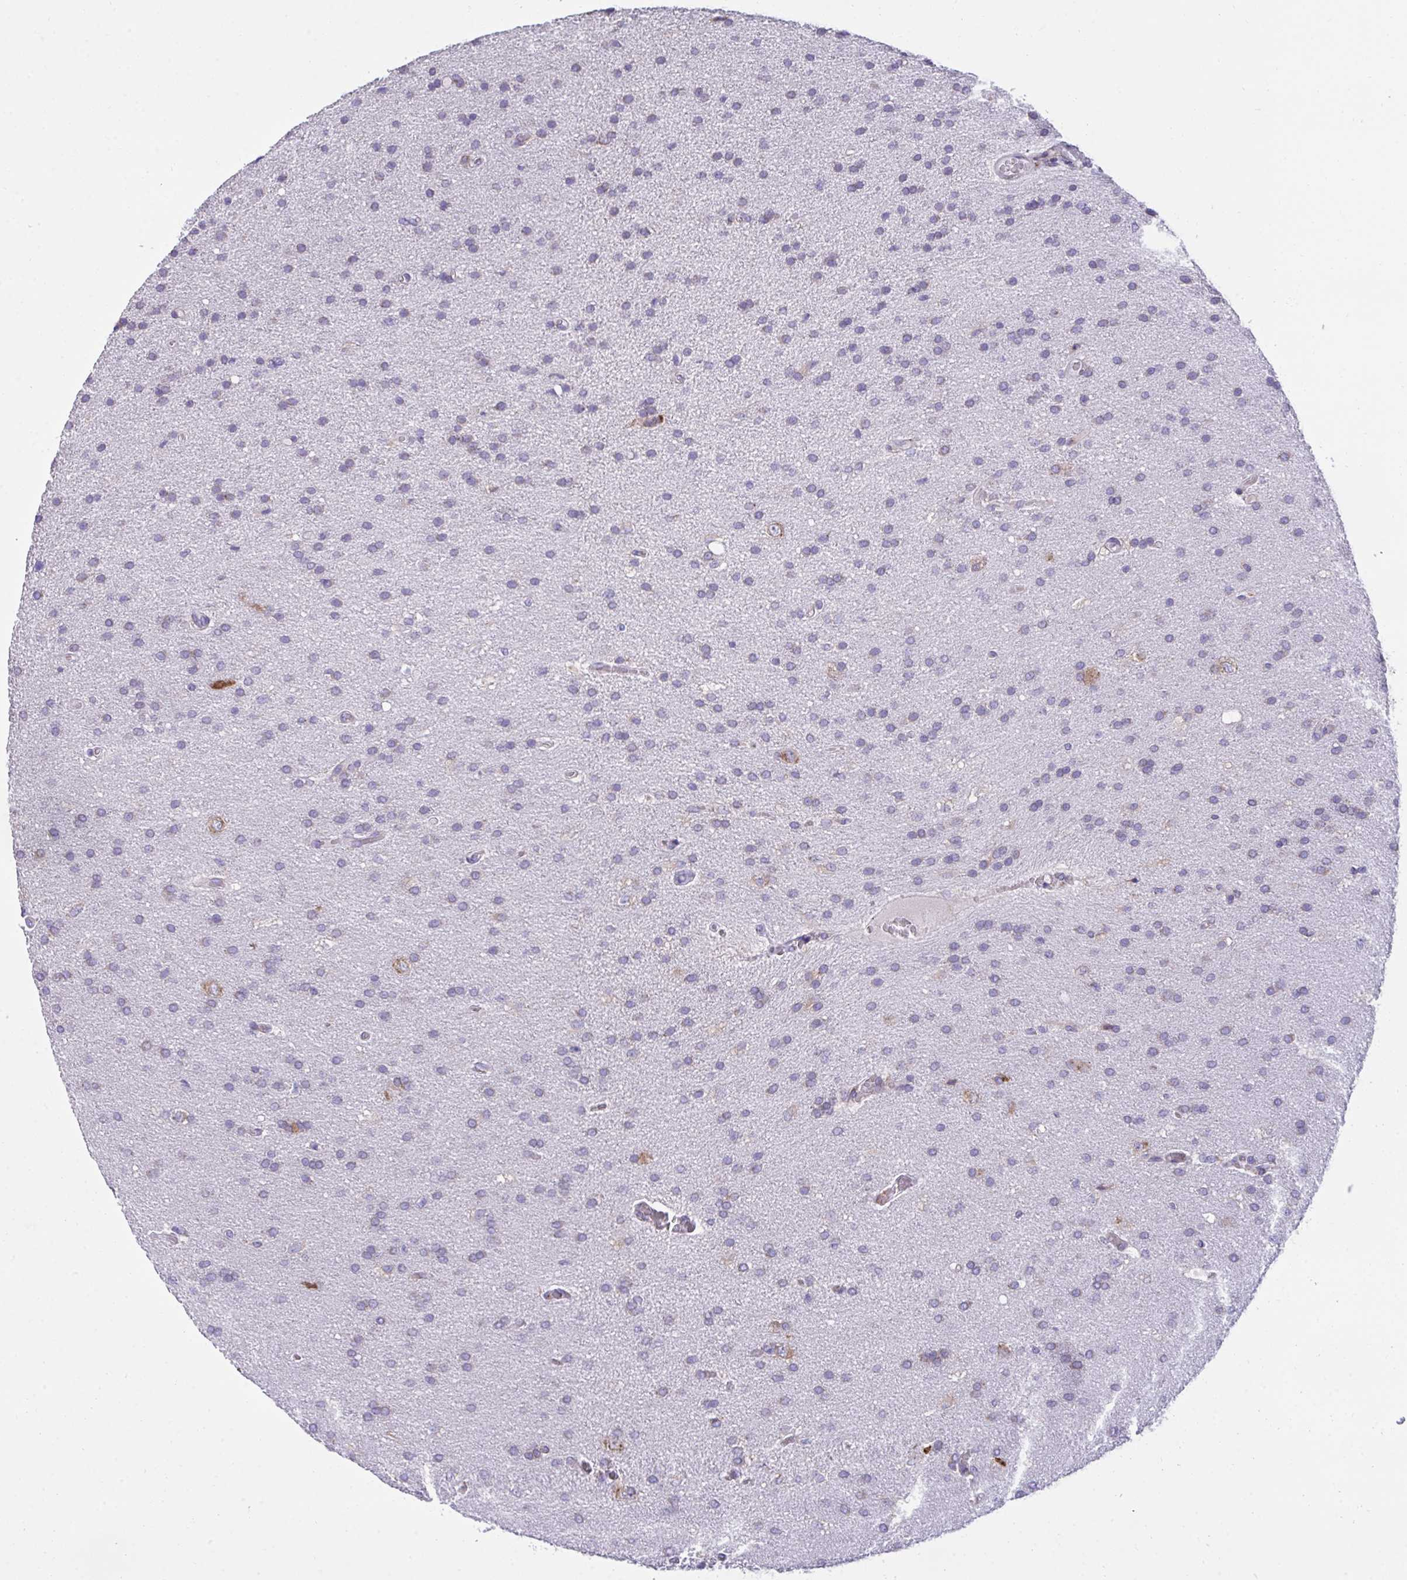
{"staining": {"intensity": "negative", "quantity": "none", "location": "none"}, "tissue": "glioma", "cell_type": "Tumor cells", "image_type": "cancer", "snomed": [{"axis": "morphology", "description": "Glioma, malignant, Low grade"}, {"axis": "topography", "description": "Brain"}], "caption": "A micrograph of human low-grade glioma (malignant) is negative for staining in tumor cells.", "gene": "RPS15", "patient": {"sex": "female", "age": 54}}